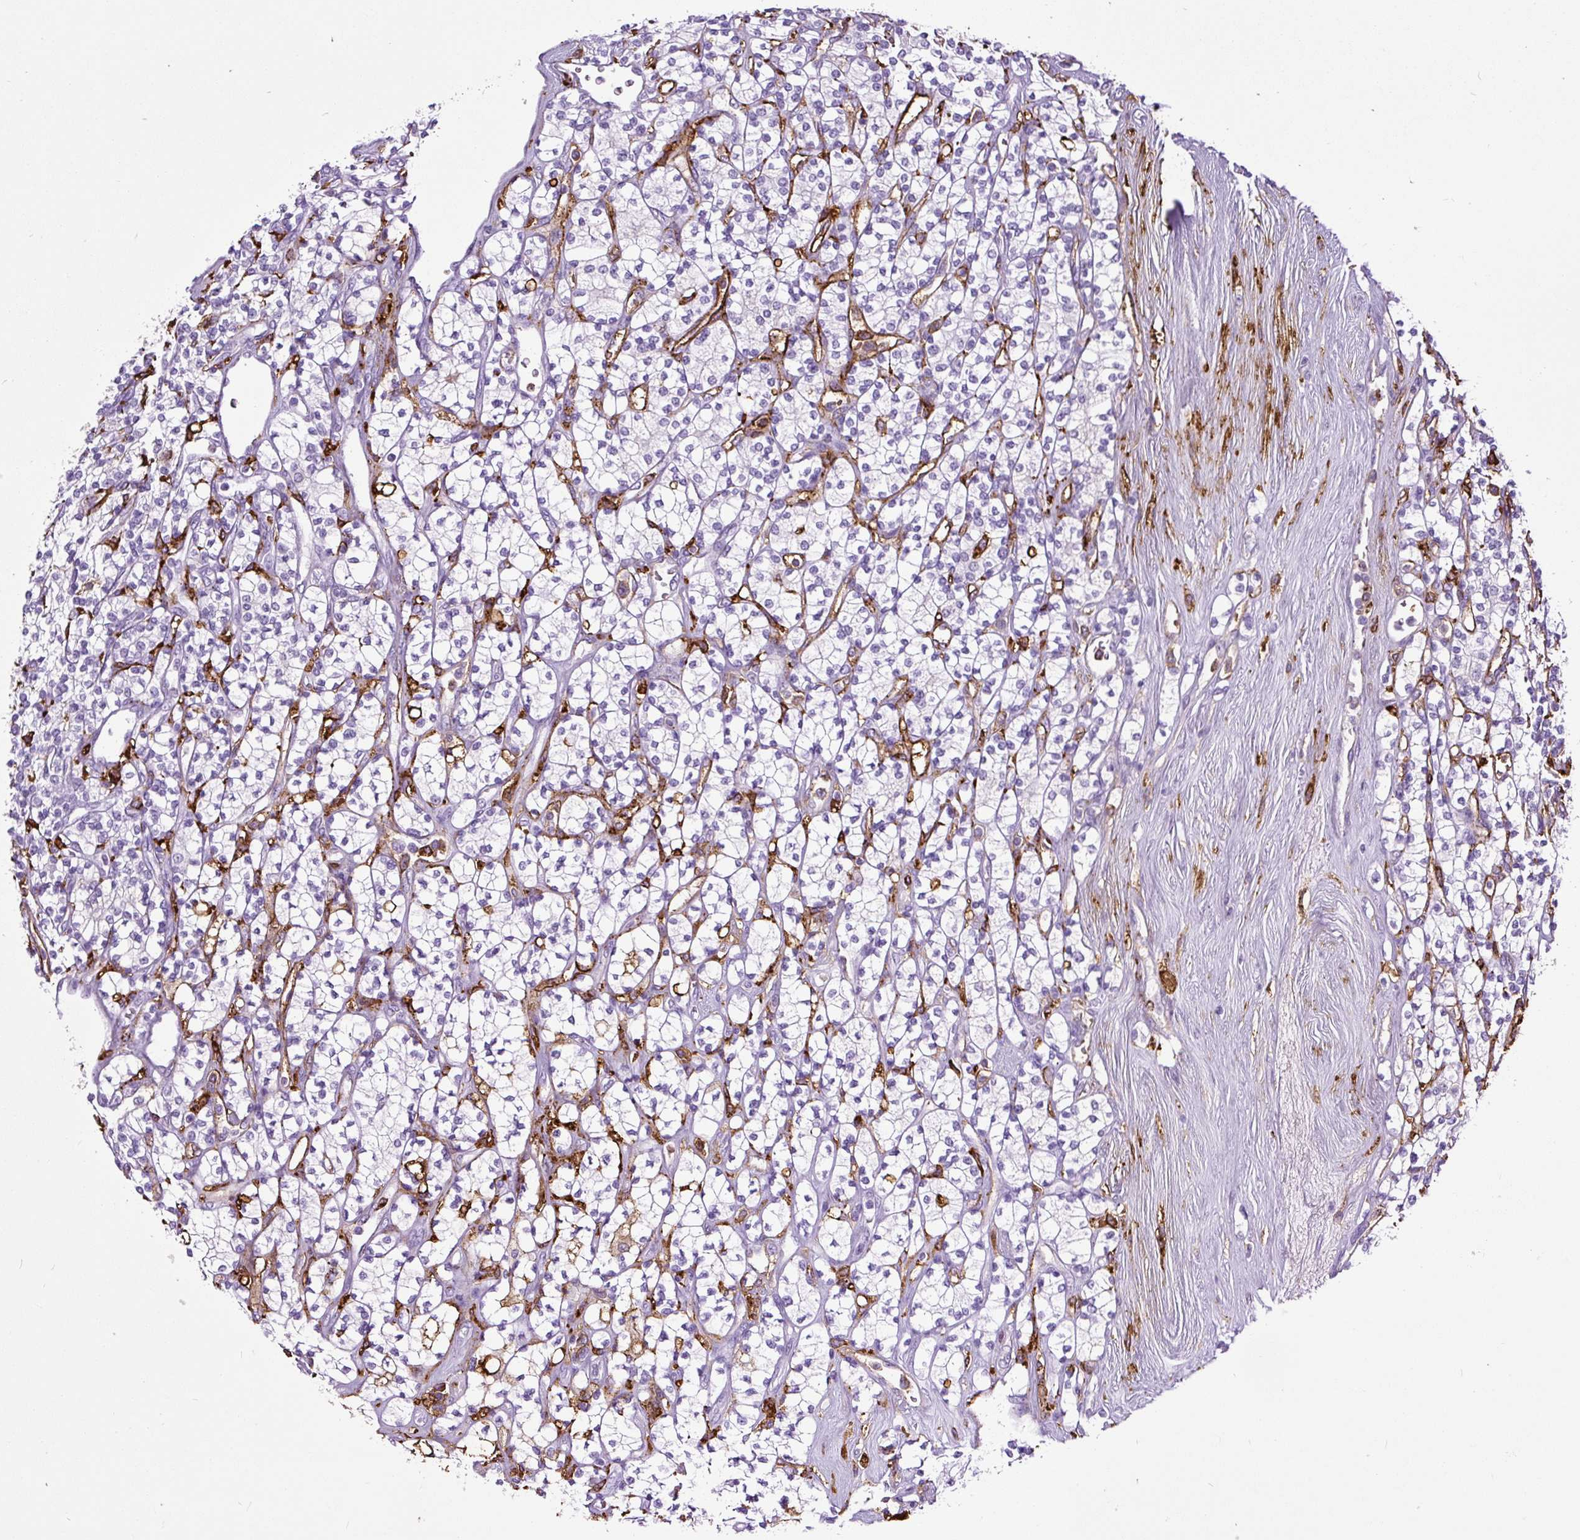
{"staining": {"intensity": "negative", "quantity": "none", "location": "none"}, "tissue": "renal cancer", "cell_type": "Tumor cells", "image_type": "cancer", "snomed": [{"axis": "morphology", "description": "Adenocarcinoma, NOS"}, {"axis": "topography", "description": "Kidney"}], "caption": "A high-resolution micrograph shows immunohistochemistry (IHC) staining of renal cancer, which demonstrates no significant positivity in tumor cells.", "gene": "HLA-DRA", "patient": {"sex": "male", "age": 77}}